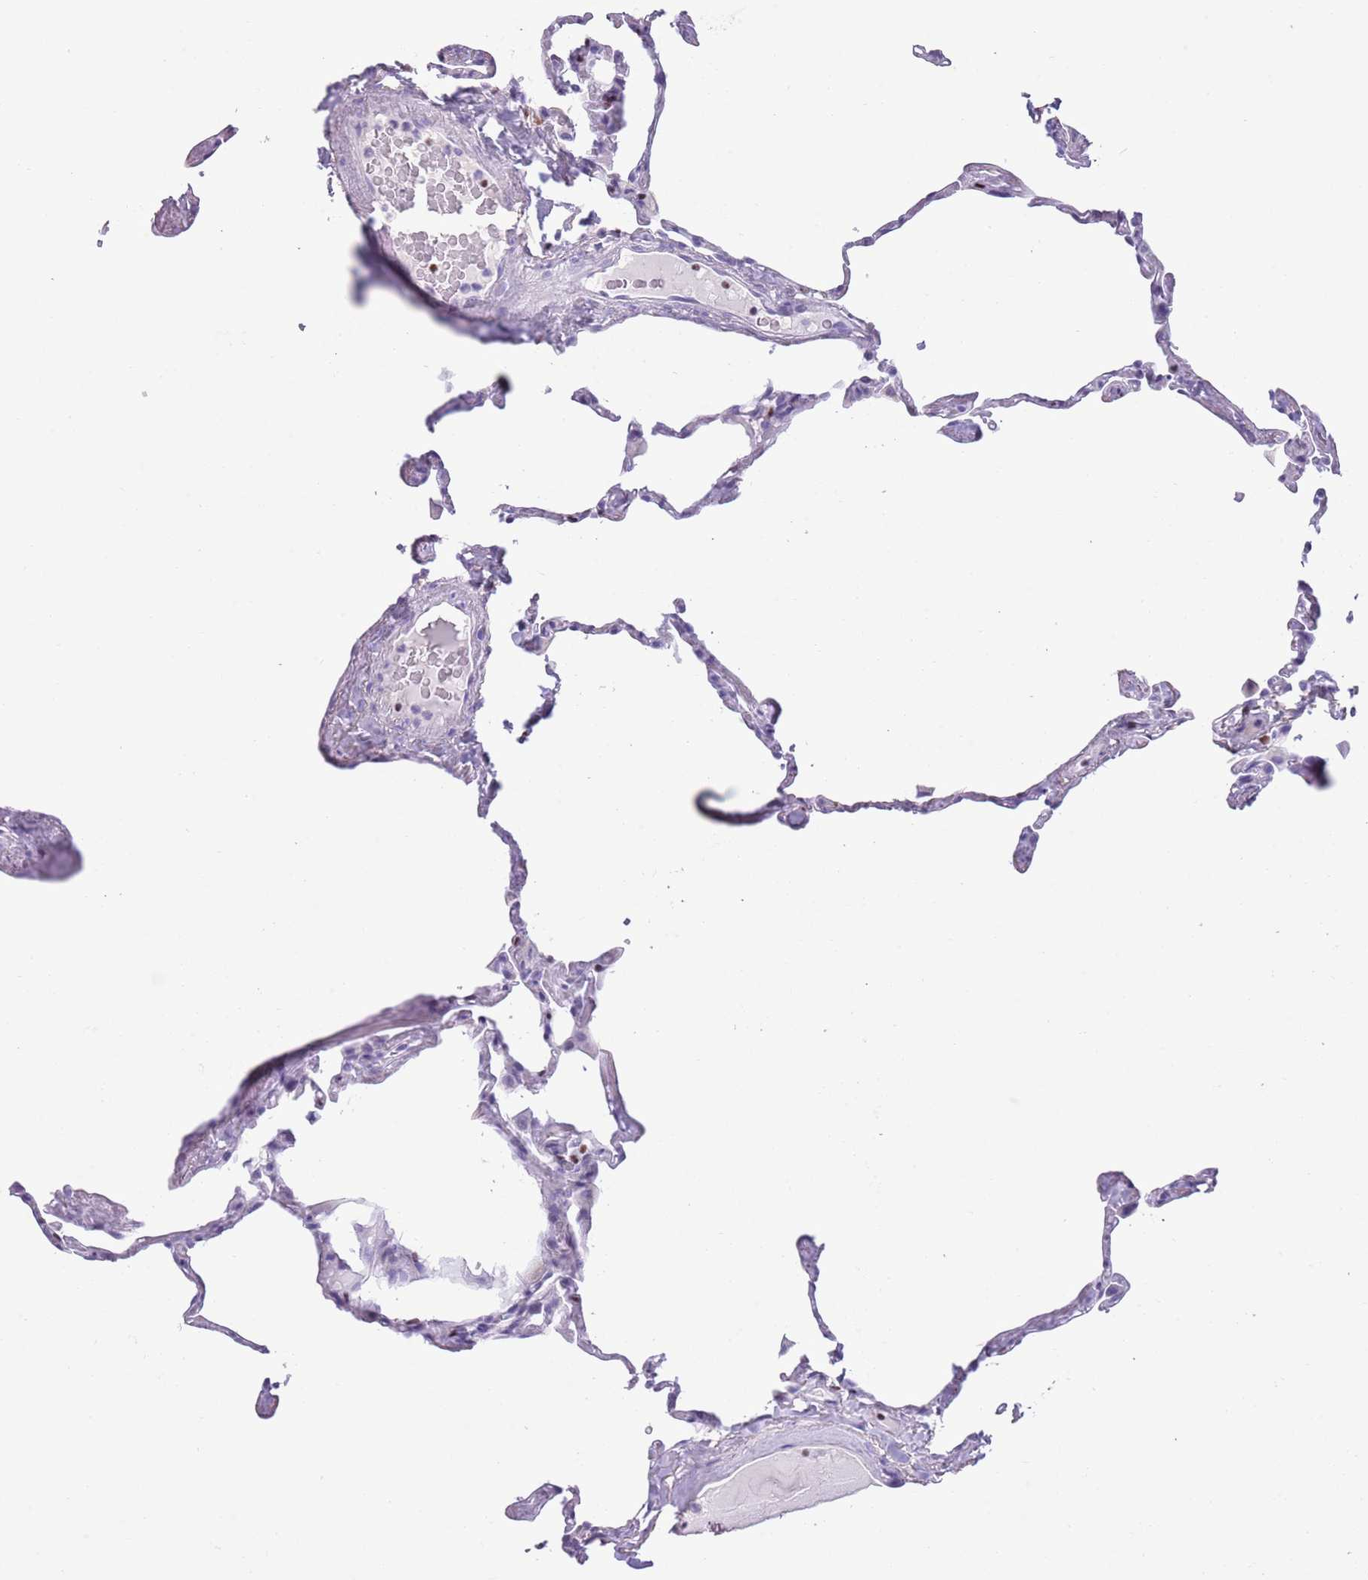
{"staining": {"intensity": "negative", "quantity": "none", "location": "none"}, "tissue": "lung", "cell_type": "Alveolar cells", "image_type": "normal", "snomed": [{"axis": "morphology", "description": "Normal tissue, NOS"}, {"axis": "topography", "description": "Lung"}], "caption": "IHC of unremarkable lung reveals no staining in alveolar cells.", "gene": "BCL11B", "patient": {"sex": "male", "age": 65}}